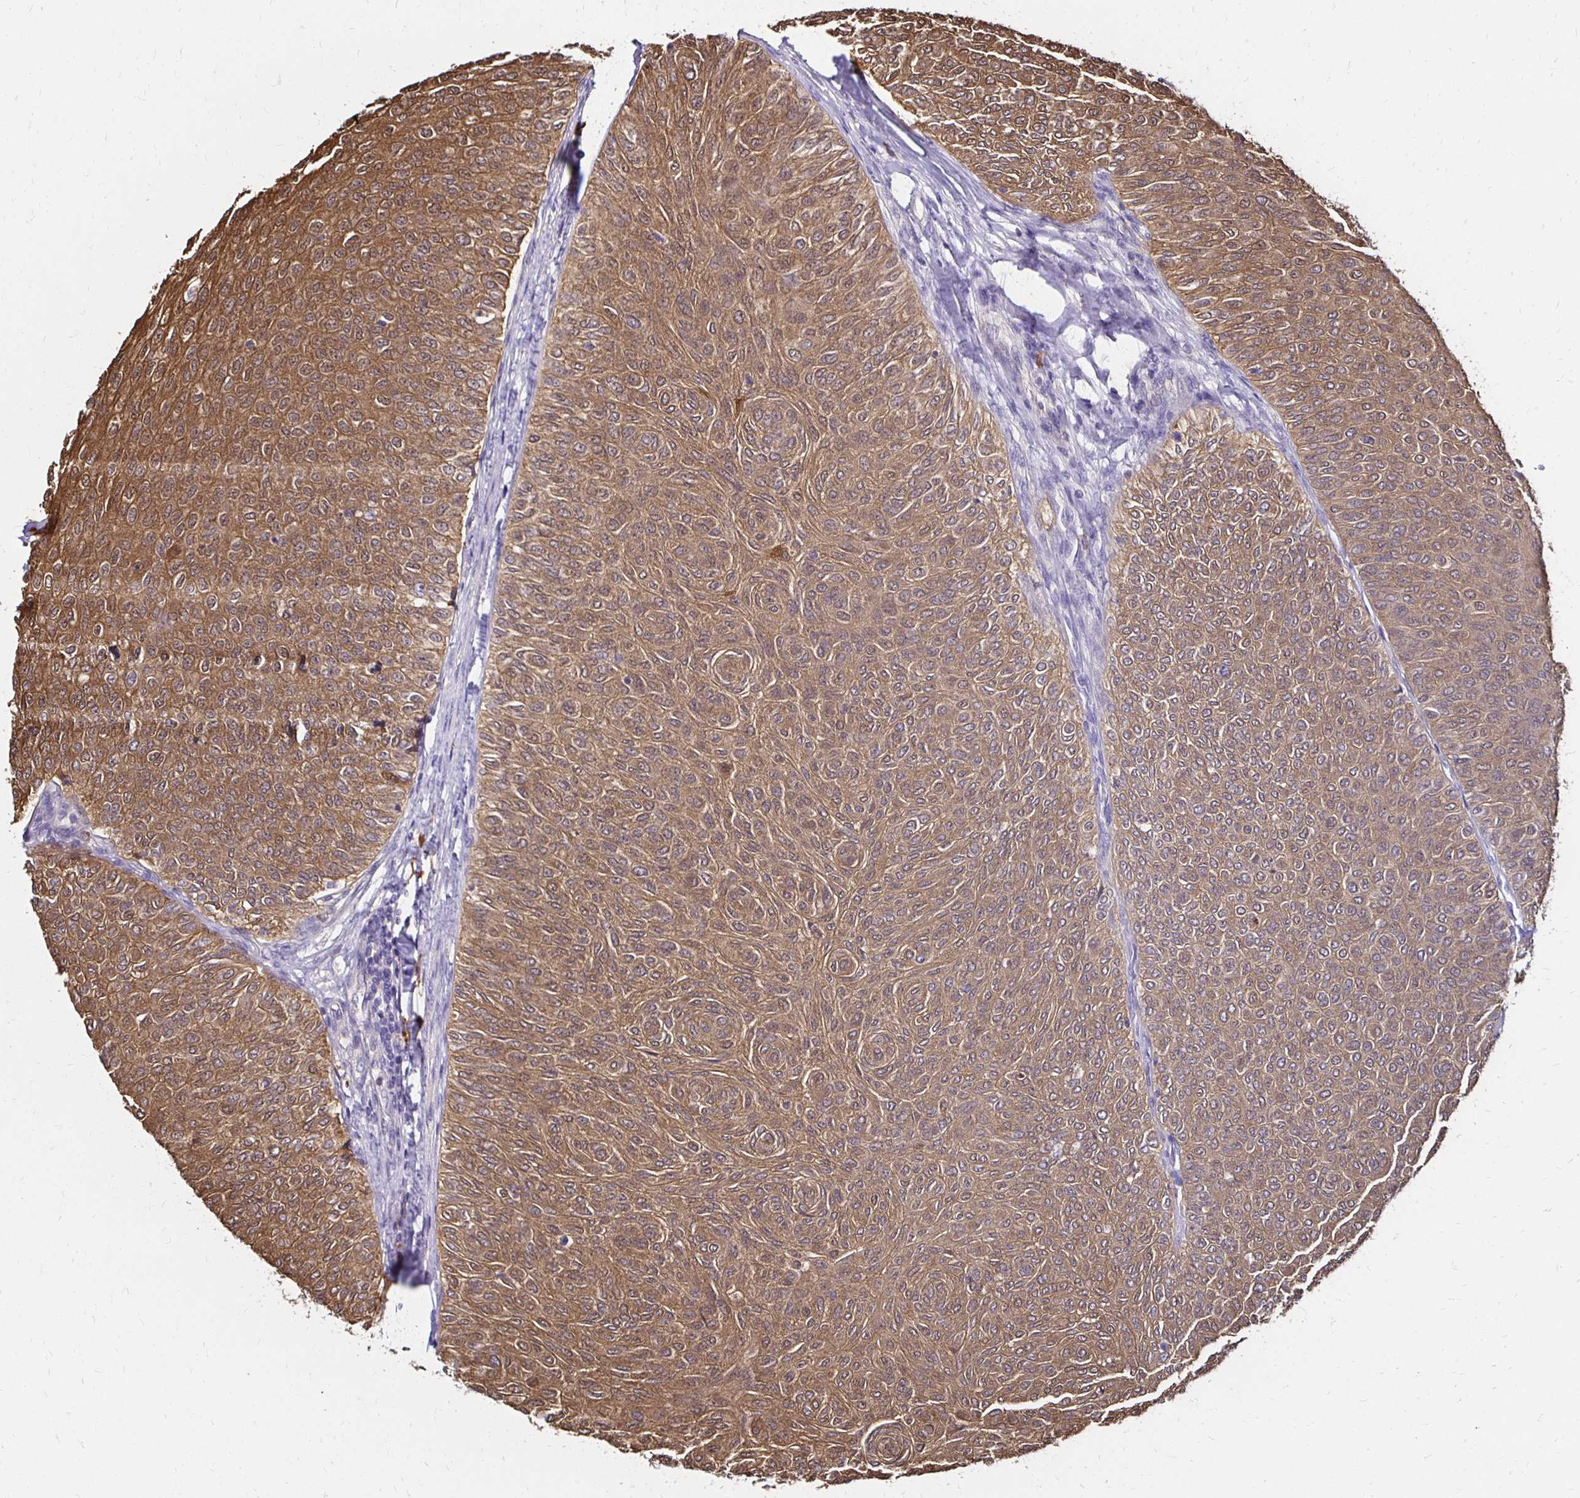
{"staining": {"intensity": "moderate", "quantity": ">75%", "location": "cytoplasmic/membranous,nuclear"}, "tissue": "urothelial cancer", "cell_type": "Tumor cells", "image_type": "cancer", "snomed": [{"axis": "morphology", "description": "Urothelial carcinoma, Low grade"}, {"axis": "topography", "description": "Urinary bladder"}], "caption": "Immunohistochemistry histopathology image of human urothelial cancer stained for a protein (brown), which shows medium levels of moderate cytoplasmic/membranous and nuclear expression in about >75% of tumor cells.", "gene": "TXN", "patient": {"sex": "male", "age": 78}}